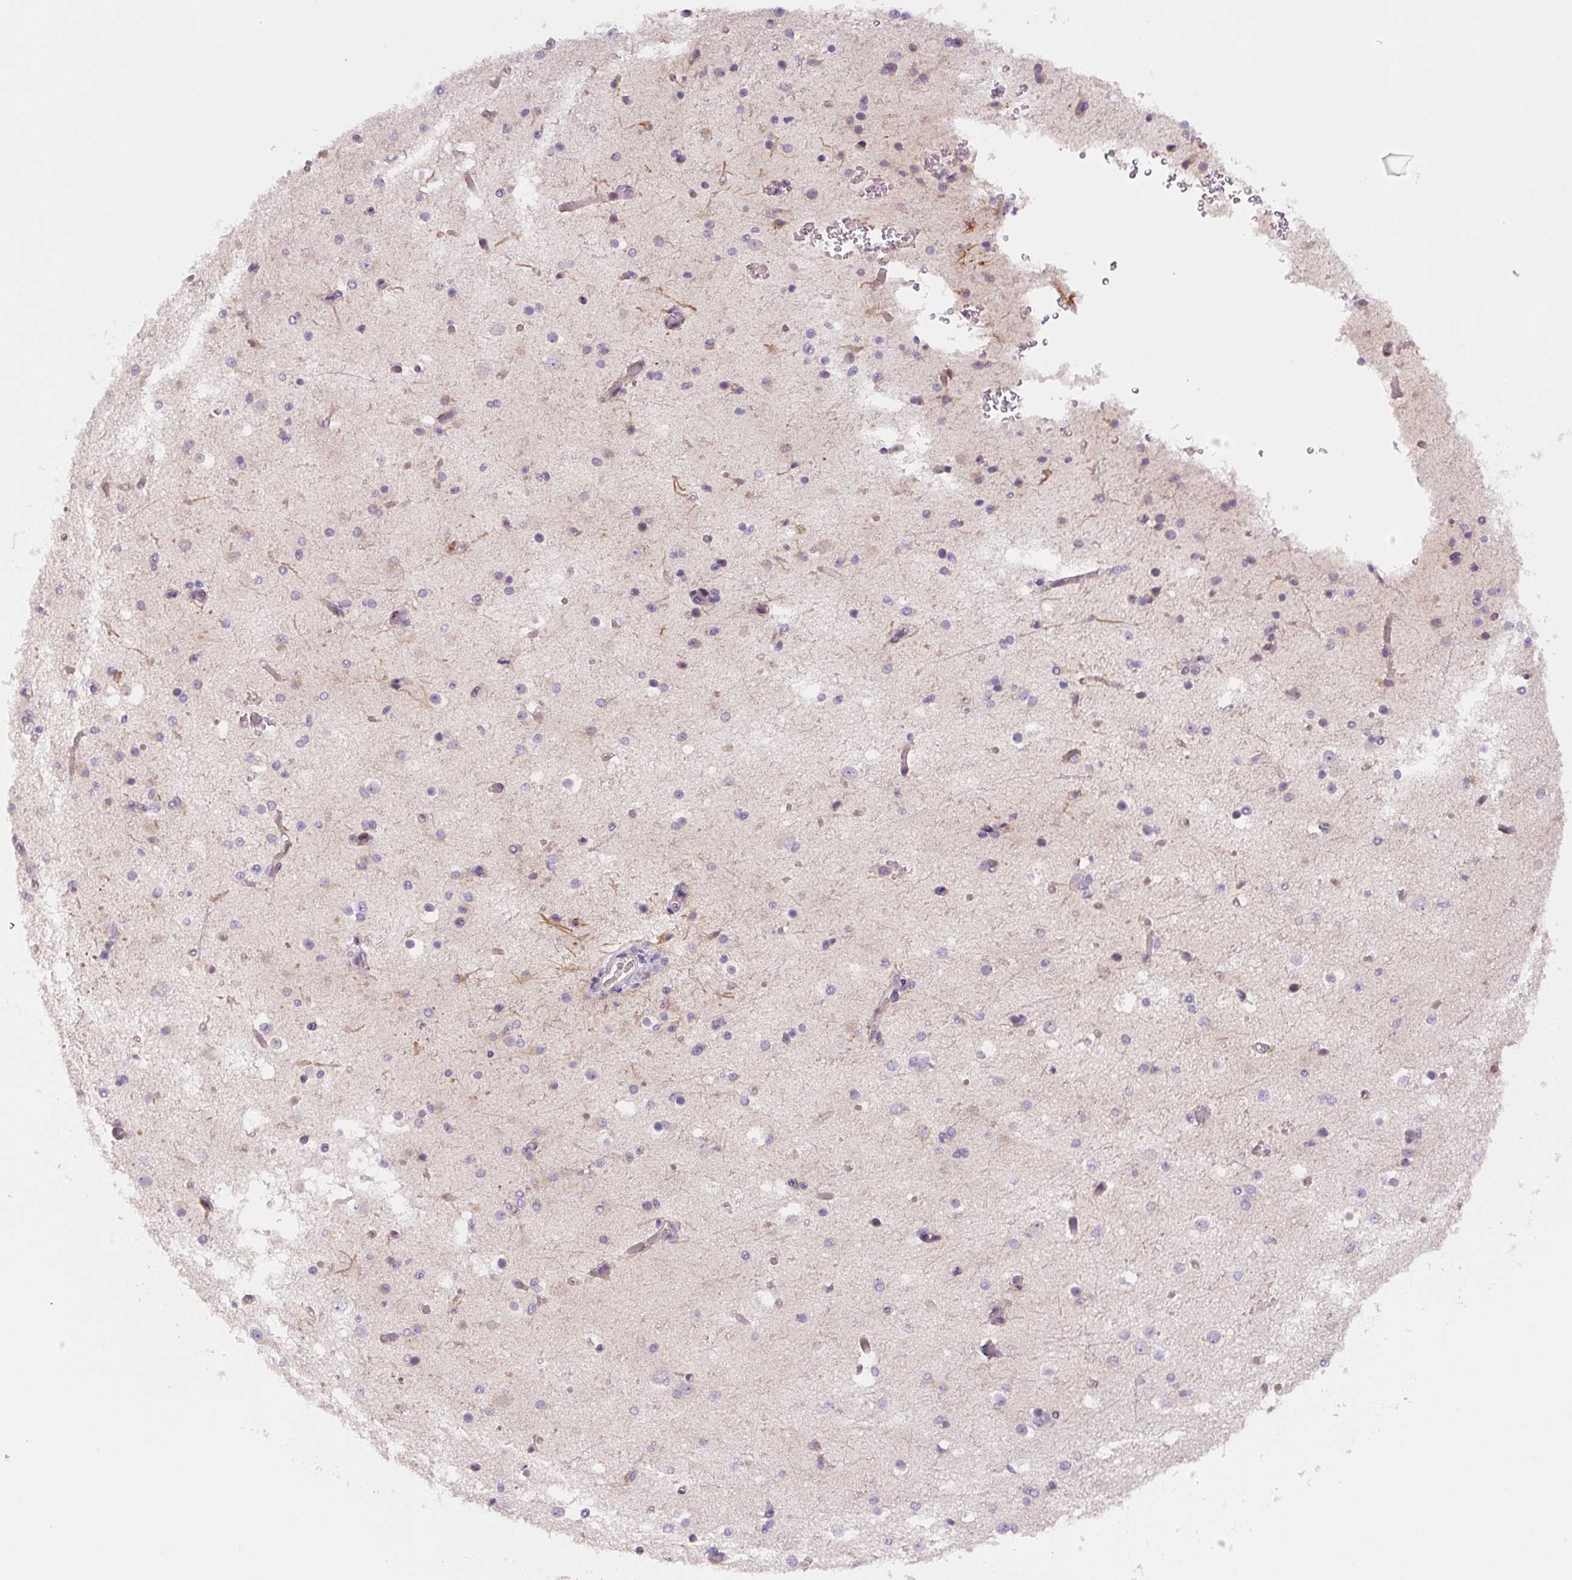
{"staining": {"intensity": "negative", "quantity": "none", "location": "none"}, "tissue": "cerebral cortex", "cell_type": "Endothelial cells", "image_type": "normal", "snomed": [{"axis": "morphology", "description": "Normal tissue, NOS"}, {"axis": "morphology", "description": "Inflammation, NOS"}, {"axis": "topography", "description": "Cerebral cortex"}], "caption": "Endothelial cells are negative for protein expression in normal human cerebral cortex. The staining is performed using DAB (3,3'-diaminobenzidine) brown chromogen with nuclei counter-stained in using hematoxylin.", "gene": "YIF1B", "patient": {"sex": "male", "age": 6}}